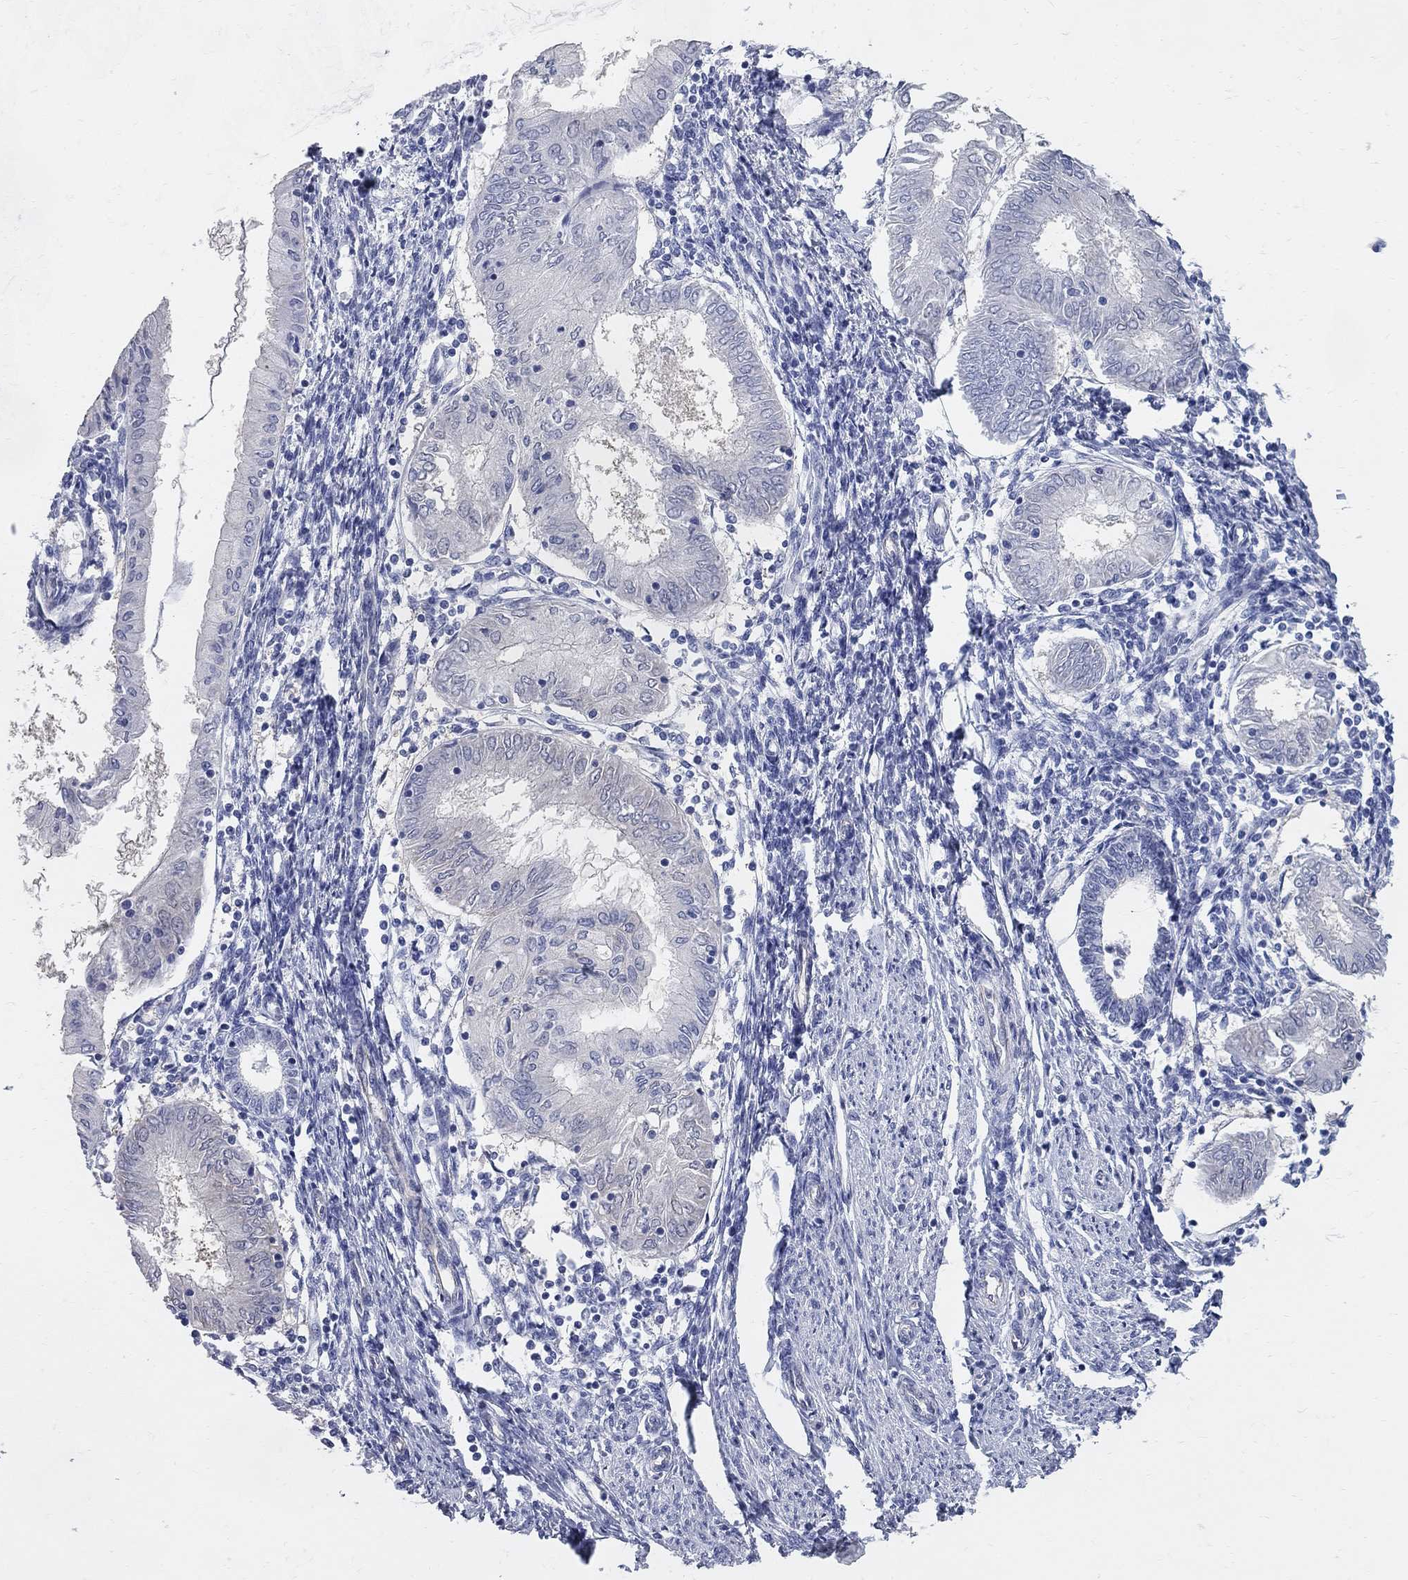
{"staining": {"intensity": "negative", "quantity": "none", "location": "none"}, "tissue": "endometrial cancer", "cell_type": "Tumor cells", "image_type": "cancer", "snomed": [{"axis": "morphology", "description": "Adenocarcinoma, NOS"}, {"axis": "topography", "description": "Endometrium"}], "caption": "Immunohistochemistry (IHC) of endometrial adenocarcinoma exhibits no expression in tumor cells.", "gene": "AOX1", "patient": {"sex": "female", "age": 68}}